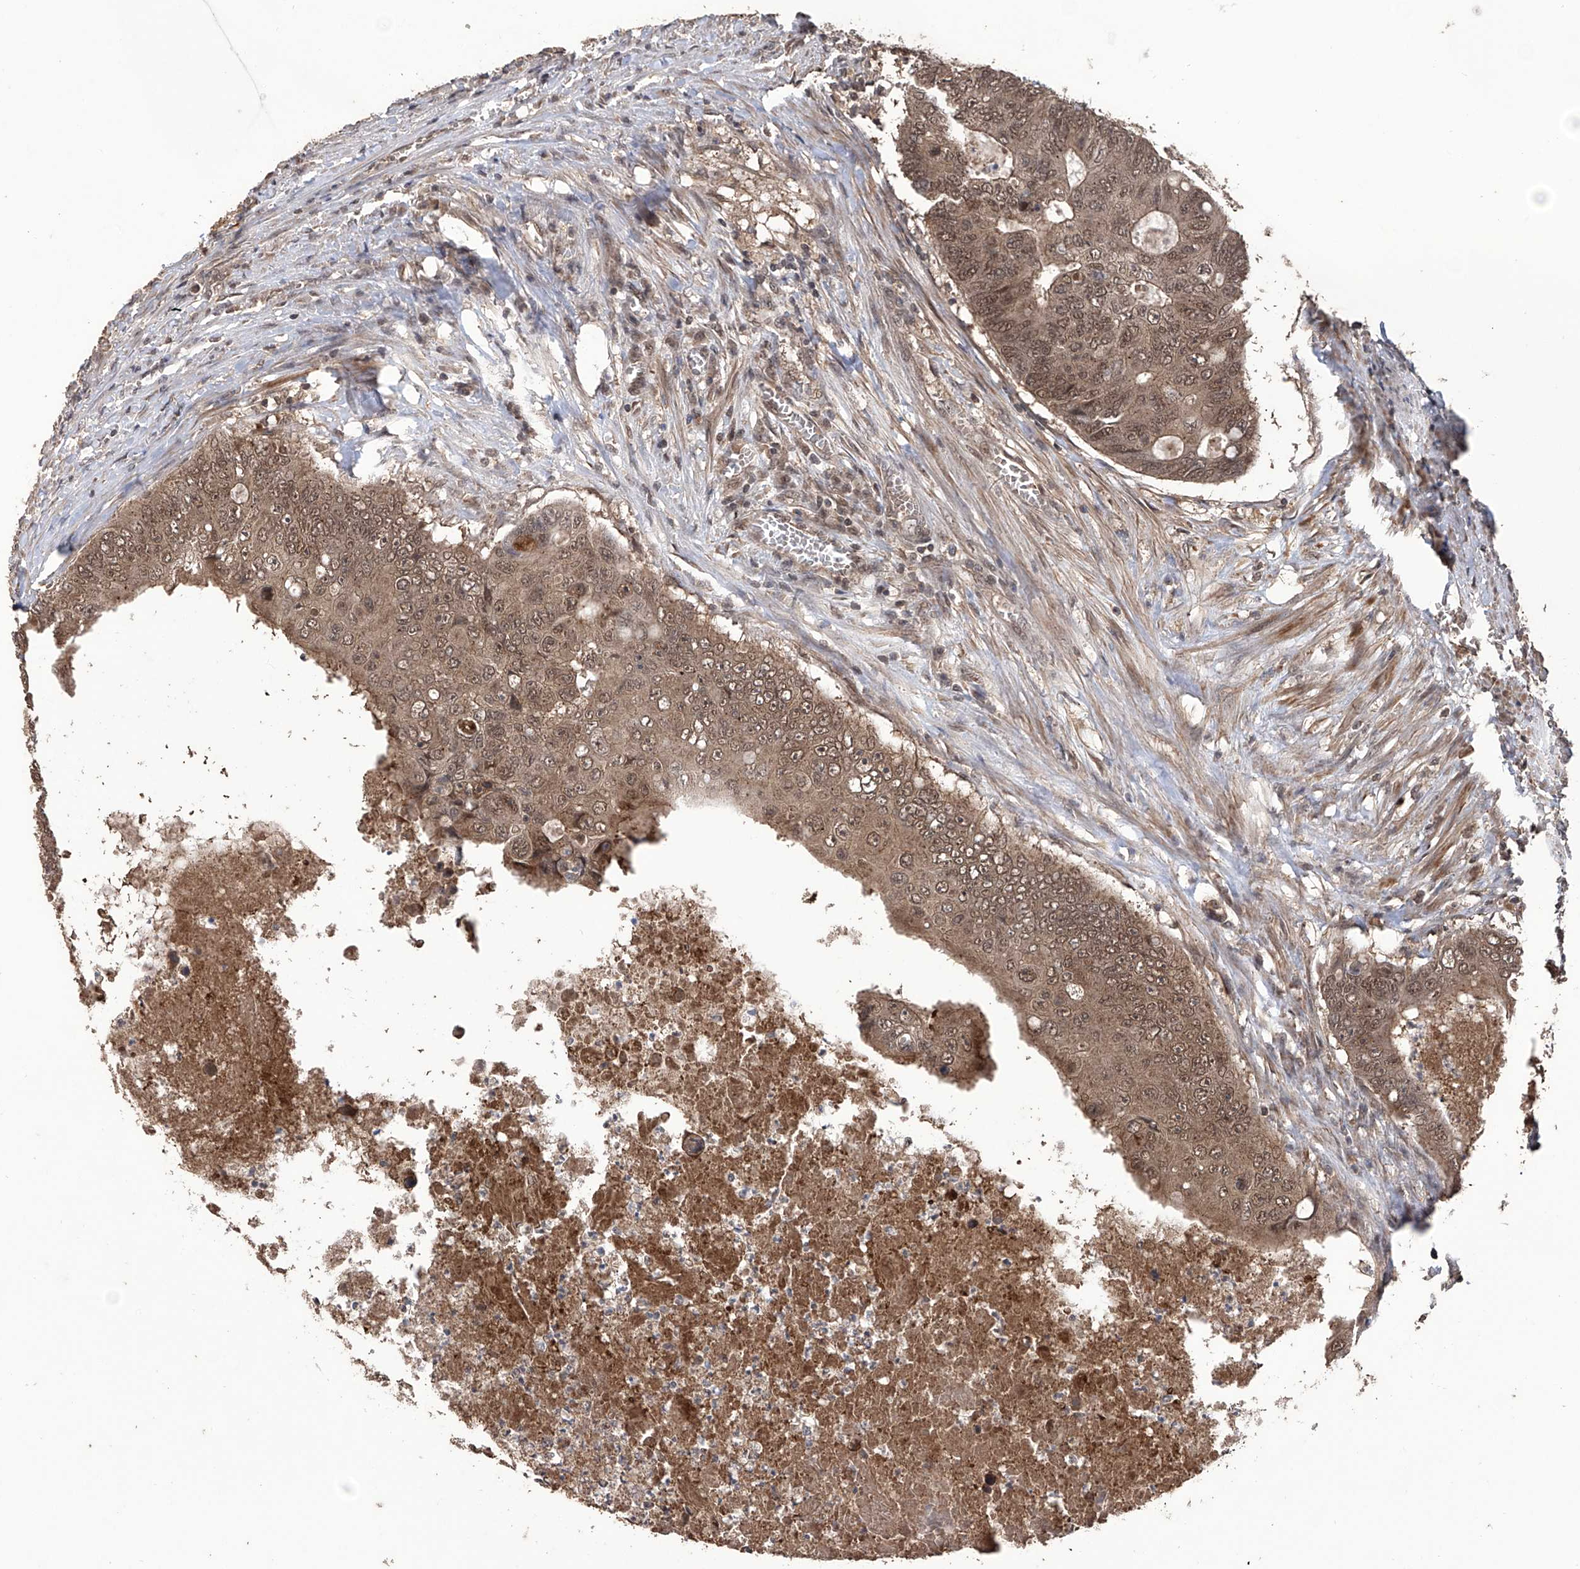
{"staining": {"intensity": "moderate", "quantity": ">75%", "location": "cytoplasmic/membranous,nuclear"}, "tissue": "colorectal cancer", "cell_type": "Tumor cells", "image_type": "cancer", "snomed": [{"axis": "morphology", "description": "Adenocarcinoma, NOS"}, {"axis": "topography", "description": "Colon"}], "caption": "DAB (3,3'-diaminobenzidine) immunohistochemical staining of colorectal adenocarcinoma displays moderate cytoplasmic/membranous and nuclear protein staining in about >75% of tumor cells.", "gene": "LYSMD4", "patient": {"sex": "male", "age": 87}}